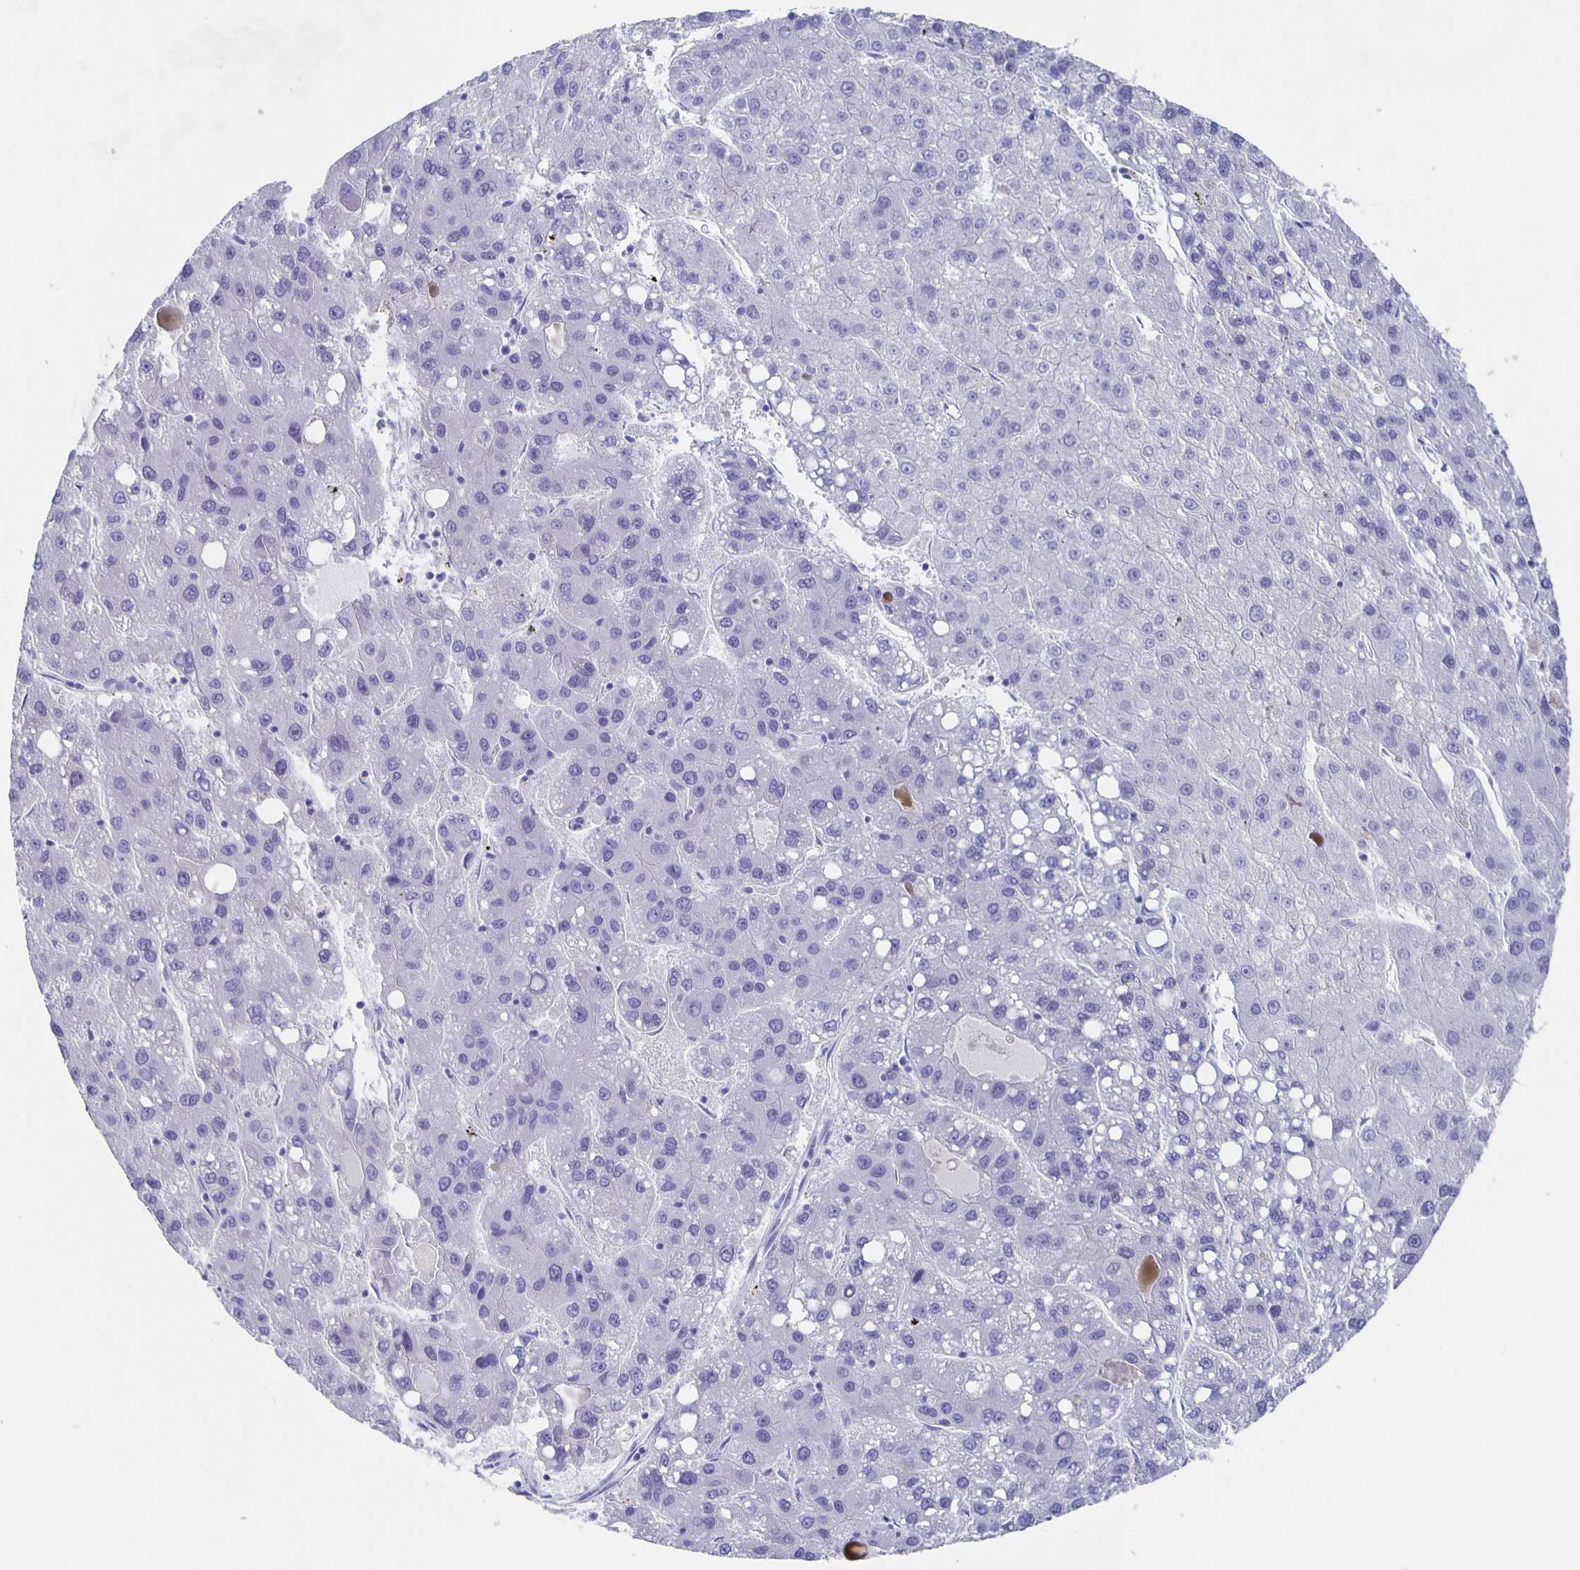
{"staining": {"intensity": "negative", "quantity": "none", "location": "none"}, "tissue": "liver cancer", "cell_type": "Tumor cells", "image_type": "cancer", "snomed": [{"axis": "morphology", "description": "Carcinoma, Hepatocellular, NOS"}, {"axis": "topography", "description": "Liver"}], "caption": "Hepatocellular carcinoma (liver) was stained to show a protein in brown. There is no significant staining in tumor cells.", "gene": "SLC34A2", "patient": {"sex": "female", "age": 82}}